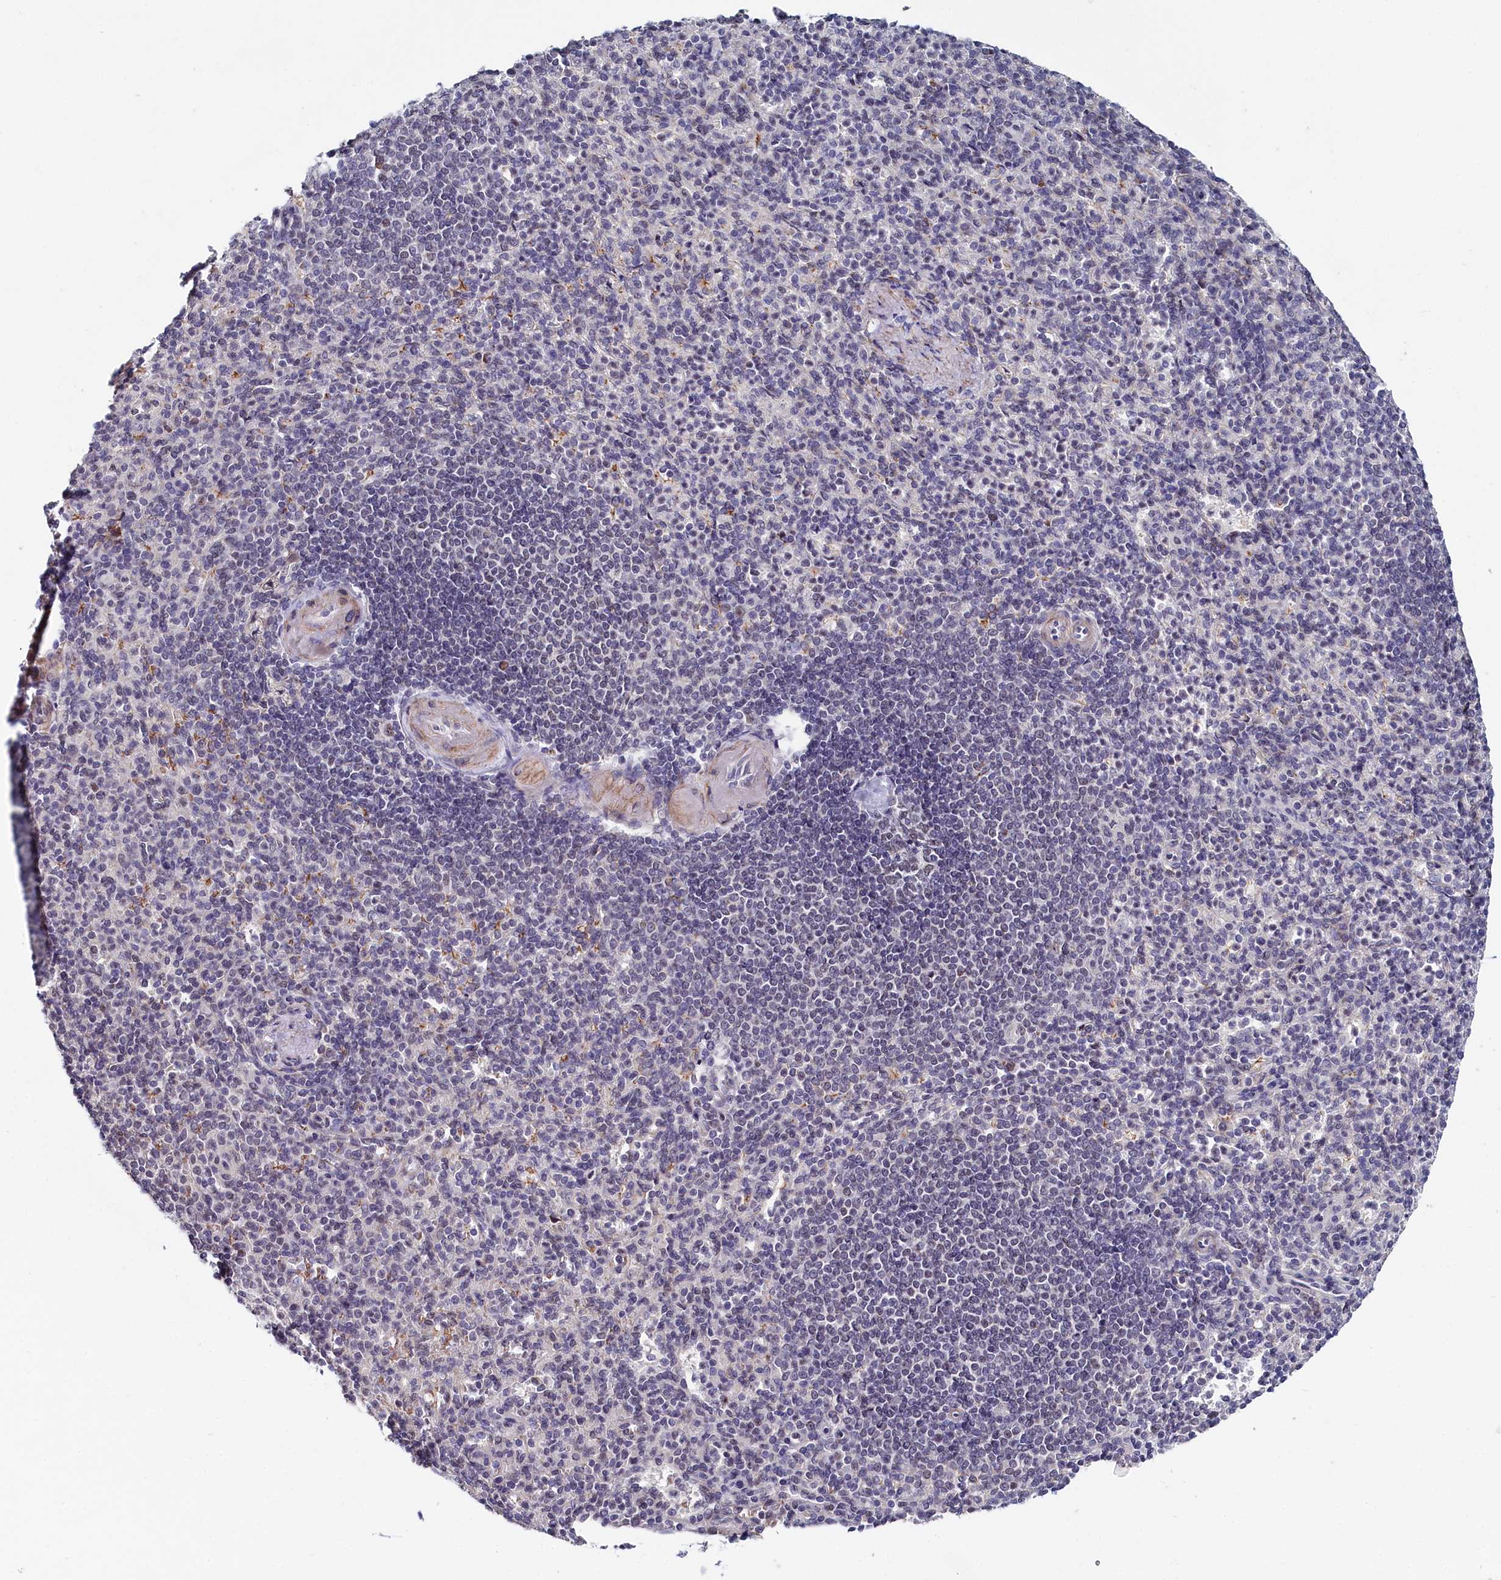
{"staining": {"intensity": "negative", "quantity": "none", "location": "none"}, "tissue": "spleen", "cell_type": "Cells in red pulp", "image_type": "normal", "snomed": [{"axis": "morphology", "description": "Normal tissue, NOS"}, {"axis": "topography", "description": "Spleen"}], "caption": "A high-resolution image shows immunohistochemistry staining of unremarkable spleen, which shows no significant staining in cells in red pulp.", "gene": "TIGD4", "patient": {"sex": "female", "age": 74}}